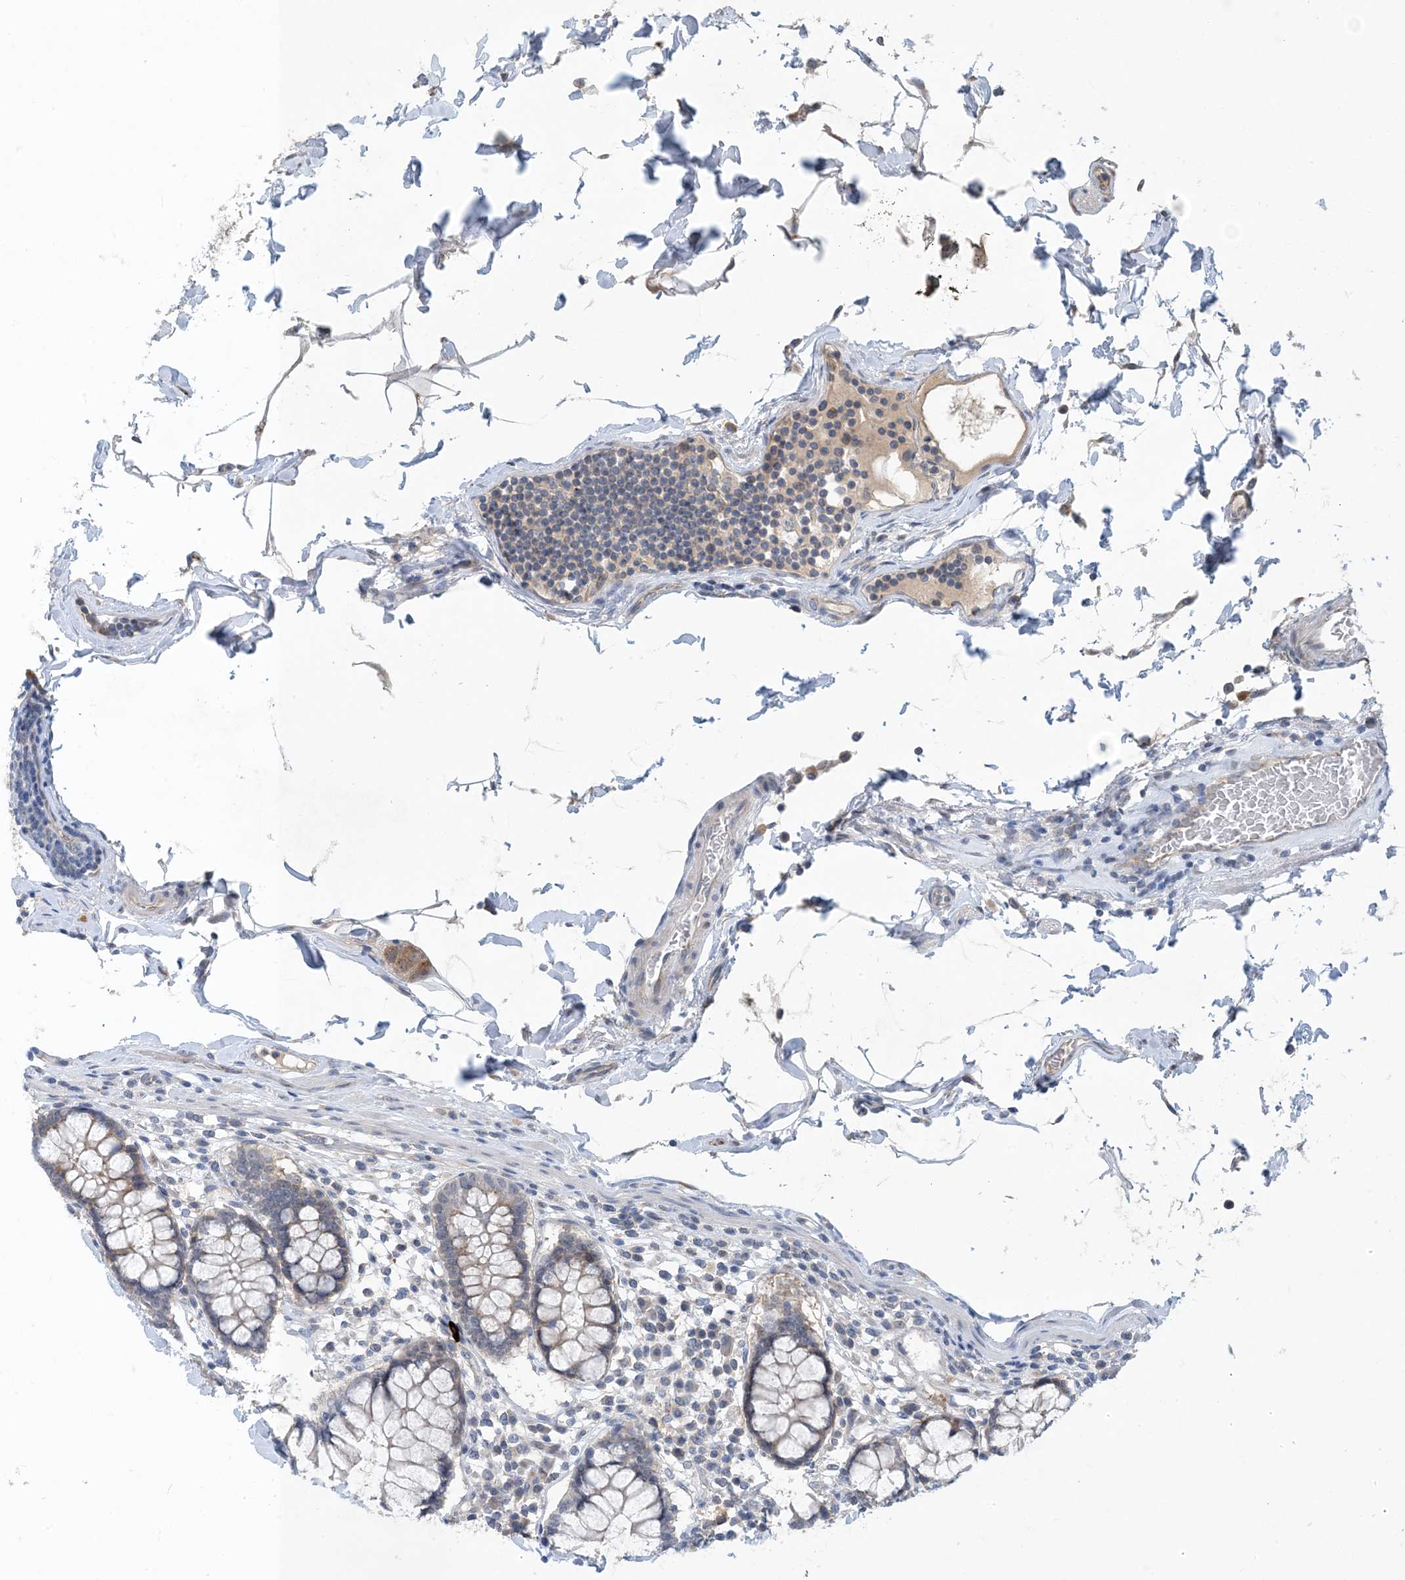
{"staining": {"intensity": "weak", "quantity": "<25%", "location": "cytoplasmic/membranous"}, "tissue": "colon", "cell_type": "Endothelial cells", "image_type": "normal", "snomed": [{"axis": "morphology", "description": "Normal tissue, NOS"}, {"axis": "topography", "description": "Colon"}], "caption": "IHC histopathology image of normal human colon stained for a protein (brown), which exhibits no staining in endothelial cells. (IHC, brightfield microscopy, high magnification).", "gene": "TINAG", "patient": {"sex": "female", "age": 79}}